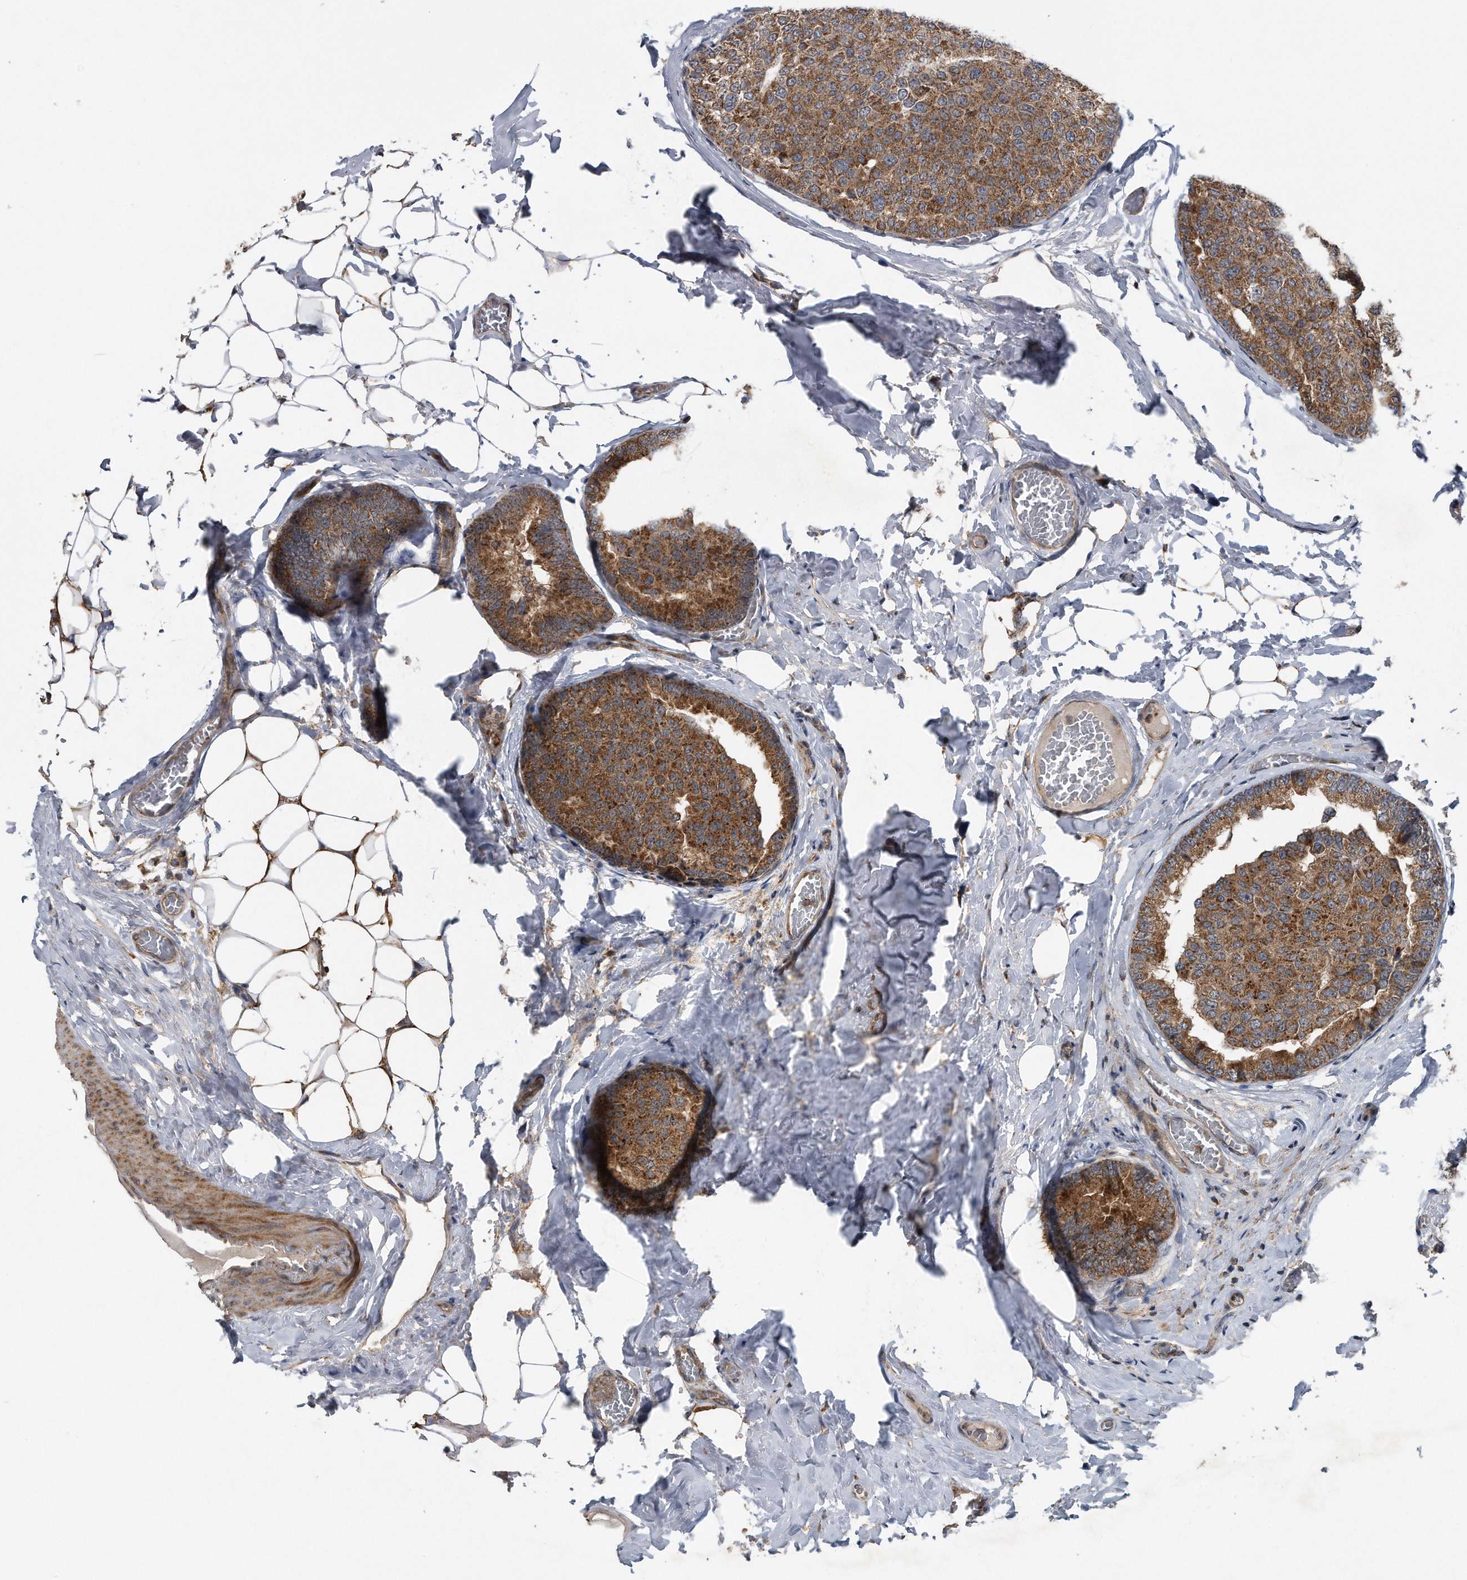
{"staining": {"intensity": "moderate", "quantity": ">75%", "location": "cytoplasmic/membranous"}, "tissue": "breast cancer", "cell_type": "Tumor cells", "image_type": "cancer", "snomed": [{"axis": "morphology", "description": "Normal tissue, NOS"}, {"axis": "morphology", "description": "Duct carcinoma"}, {"axis": "topography", "description": "Breast"}], "caption": "Tumor cells reveal medium levels of moderate cytoplasmic/membranous staining in about >75% of cells in intraductal carcinoma (breast).", "gene": "ALPK2", "patient": {"sex": "female", "age": 43}}